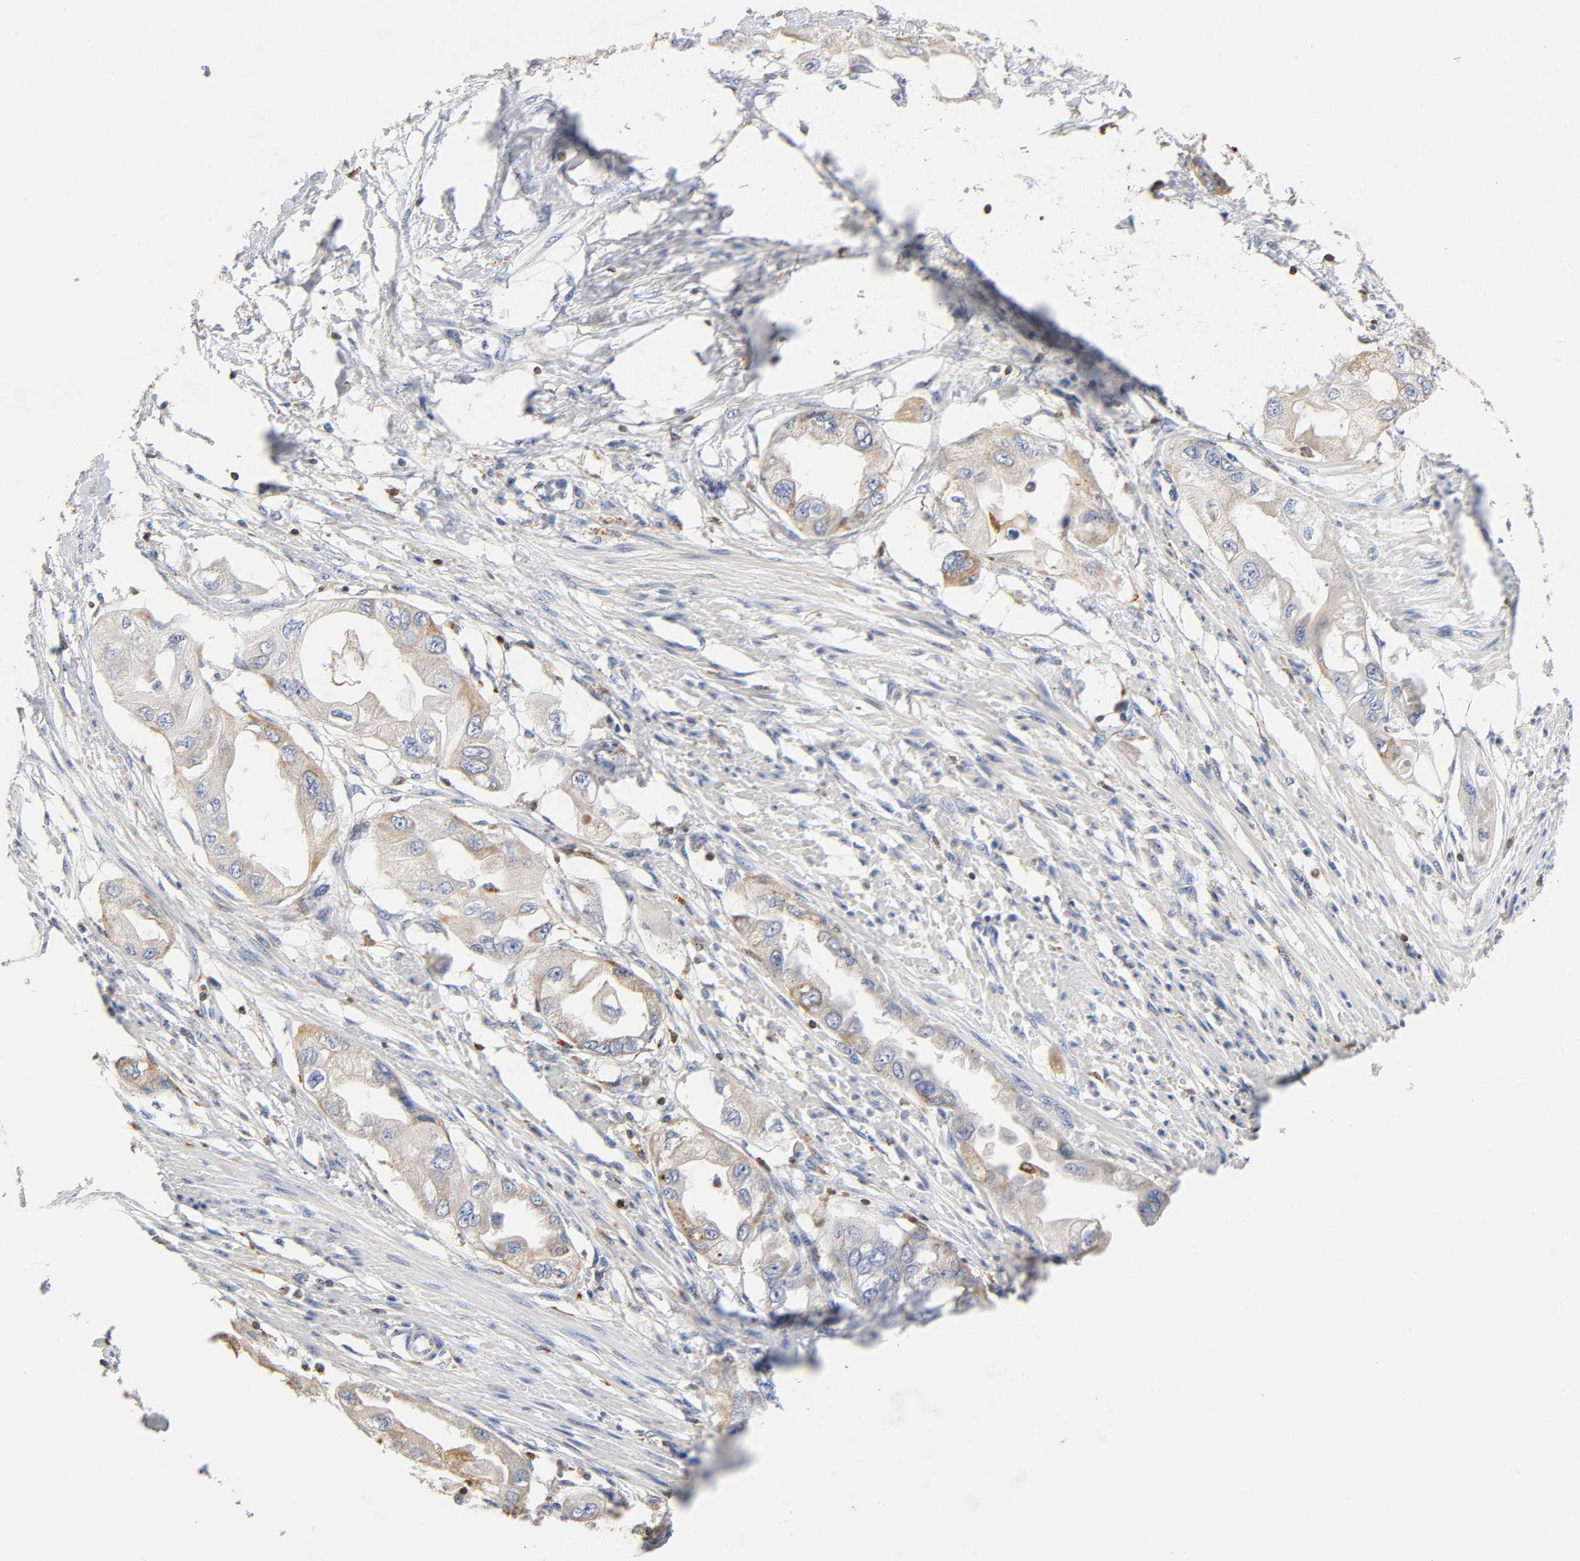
{"staining": {"intensity": "weak", "quantity": "25%-75%", "location": "cytoplasmic/membranous"}, "tissue": "endometrial cancer", "cell_type": "Tumor cells", "image_type": "cancer", "snomed": [{"axis": "morphology", "description": "Adenocarcinoma, NOS"}, {"axis": "topography", "description": "Endometrium"}], "caption": "The histopathology image demonstrates a brown stain indicating the presence of a protein in the cytoplasmic/membranous of tumor cells in endometrial cancer.", "gene": "UCKL1", "patient": {"sex": "female", "age": 67}}